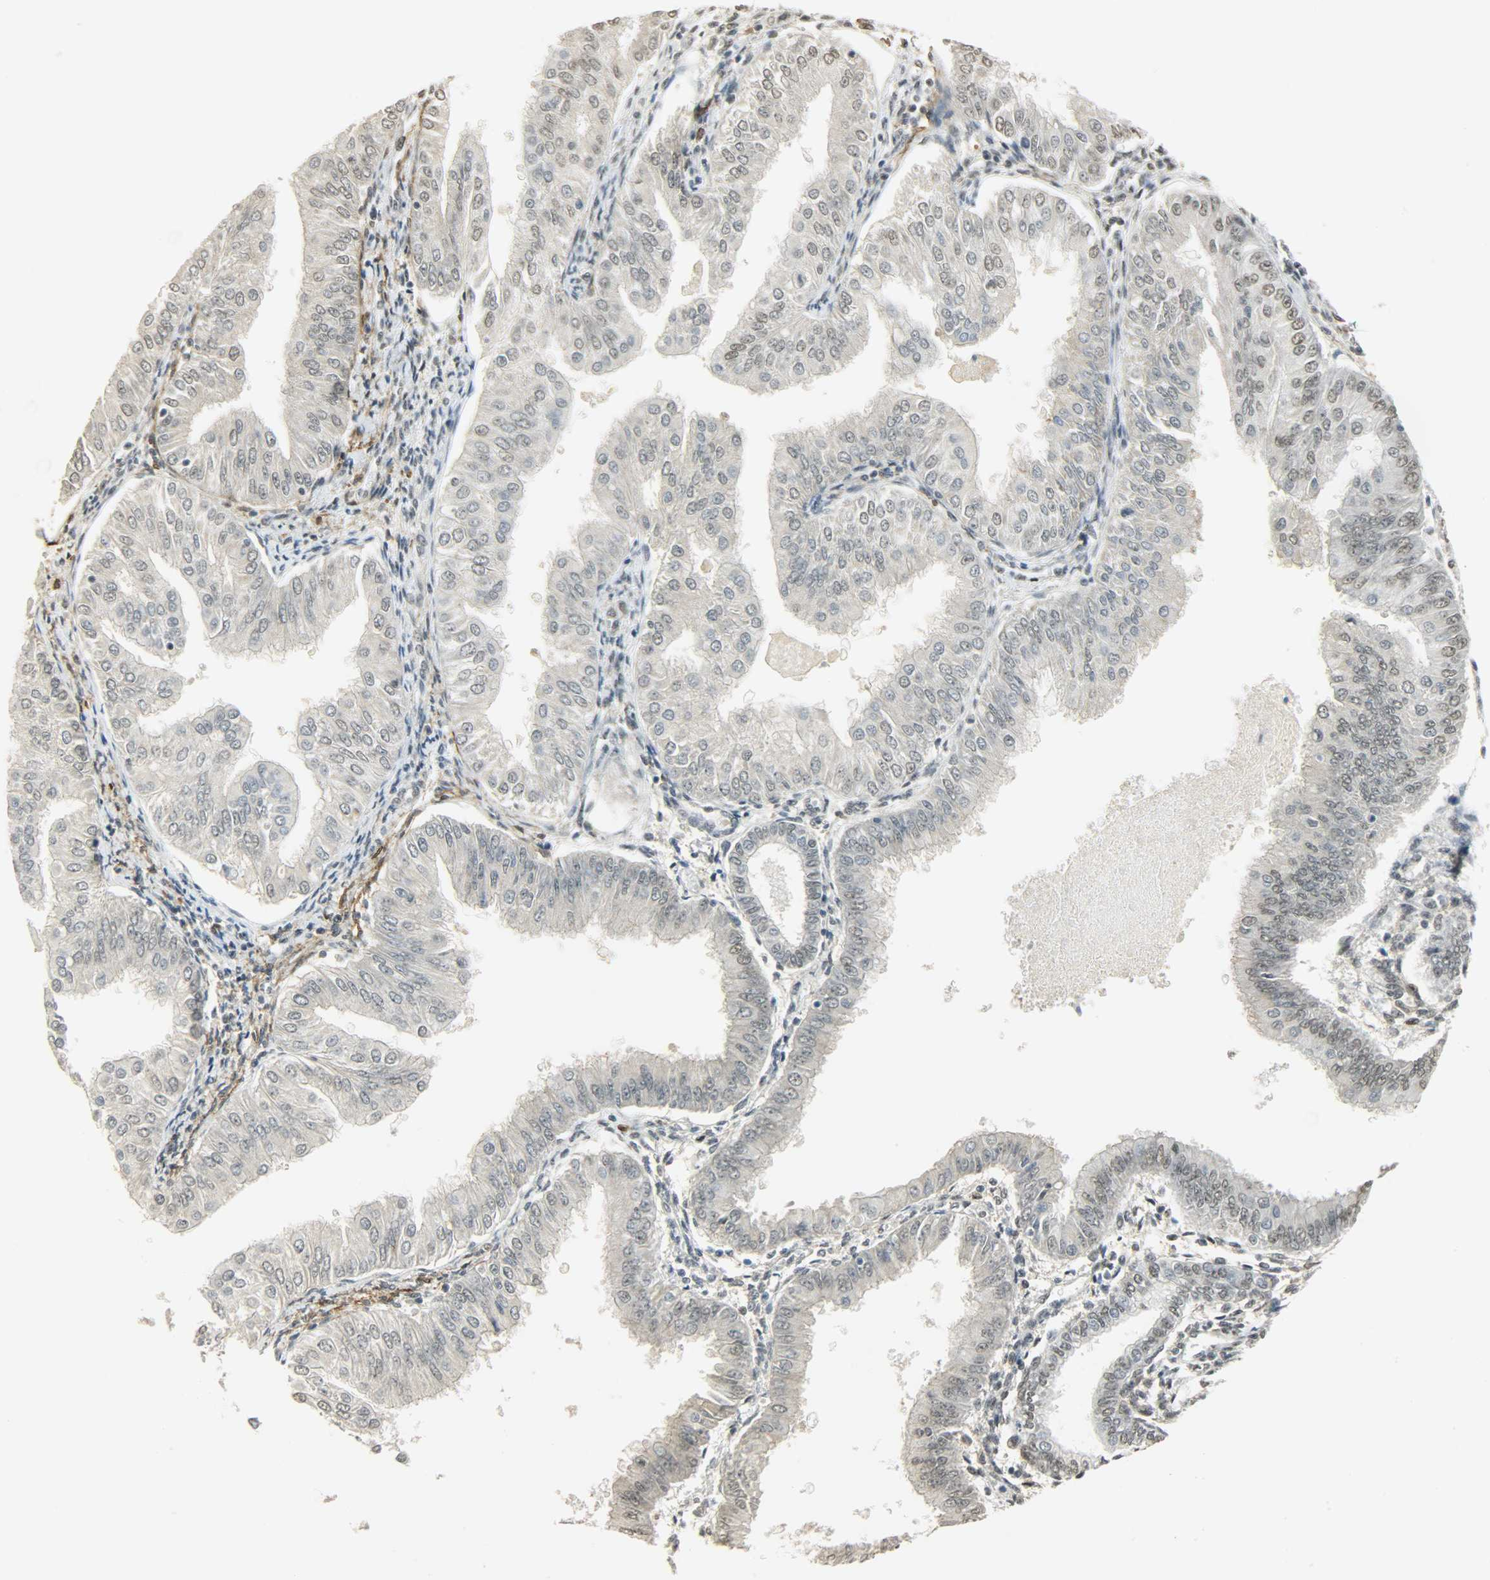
{"staining": {"intensity": "negative", "quantity": "none", "location": "none"}, "tissue": "endometrial cancer", "cell_type": "Tumor cells", "image_type": "cancer", "snomed": [{"axis": "morphology", "description": "Adenocarcinoma, NOS"}, {"axis": "topography", "description": "Endometrium"}], "caption": "Micrograph shows no protein positivity in tumor cells of endometrial cancer (adenocarcinoma) tissue.", "gene": "NGFR", "patient": {"sex": "female", "age": 53}}